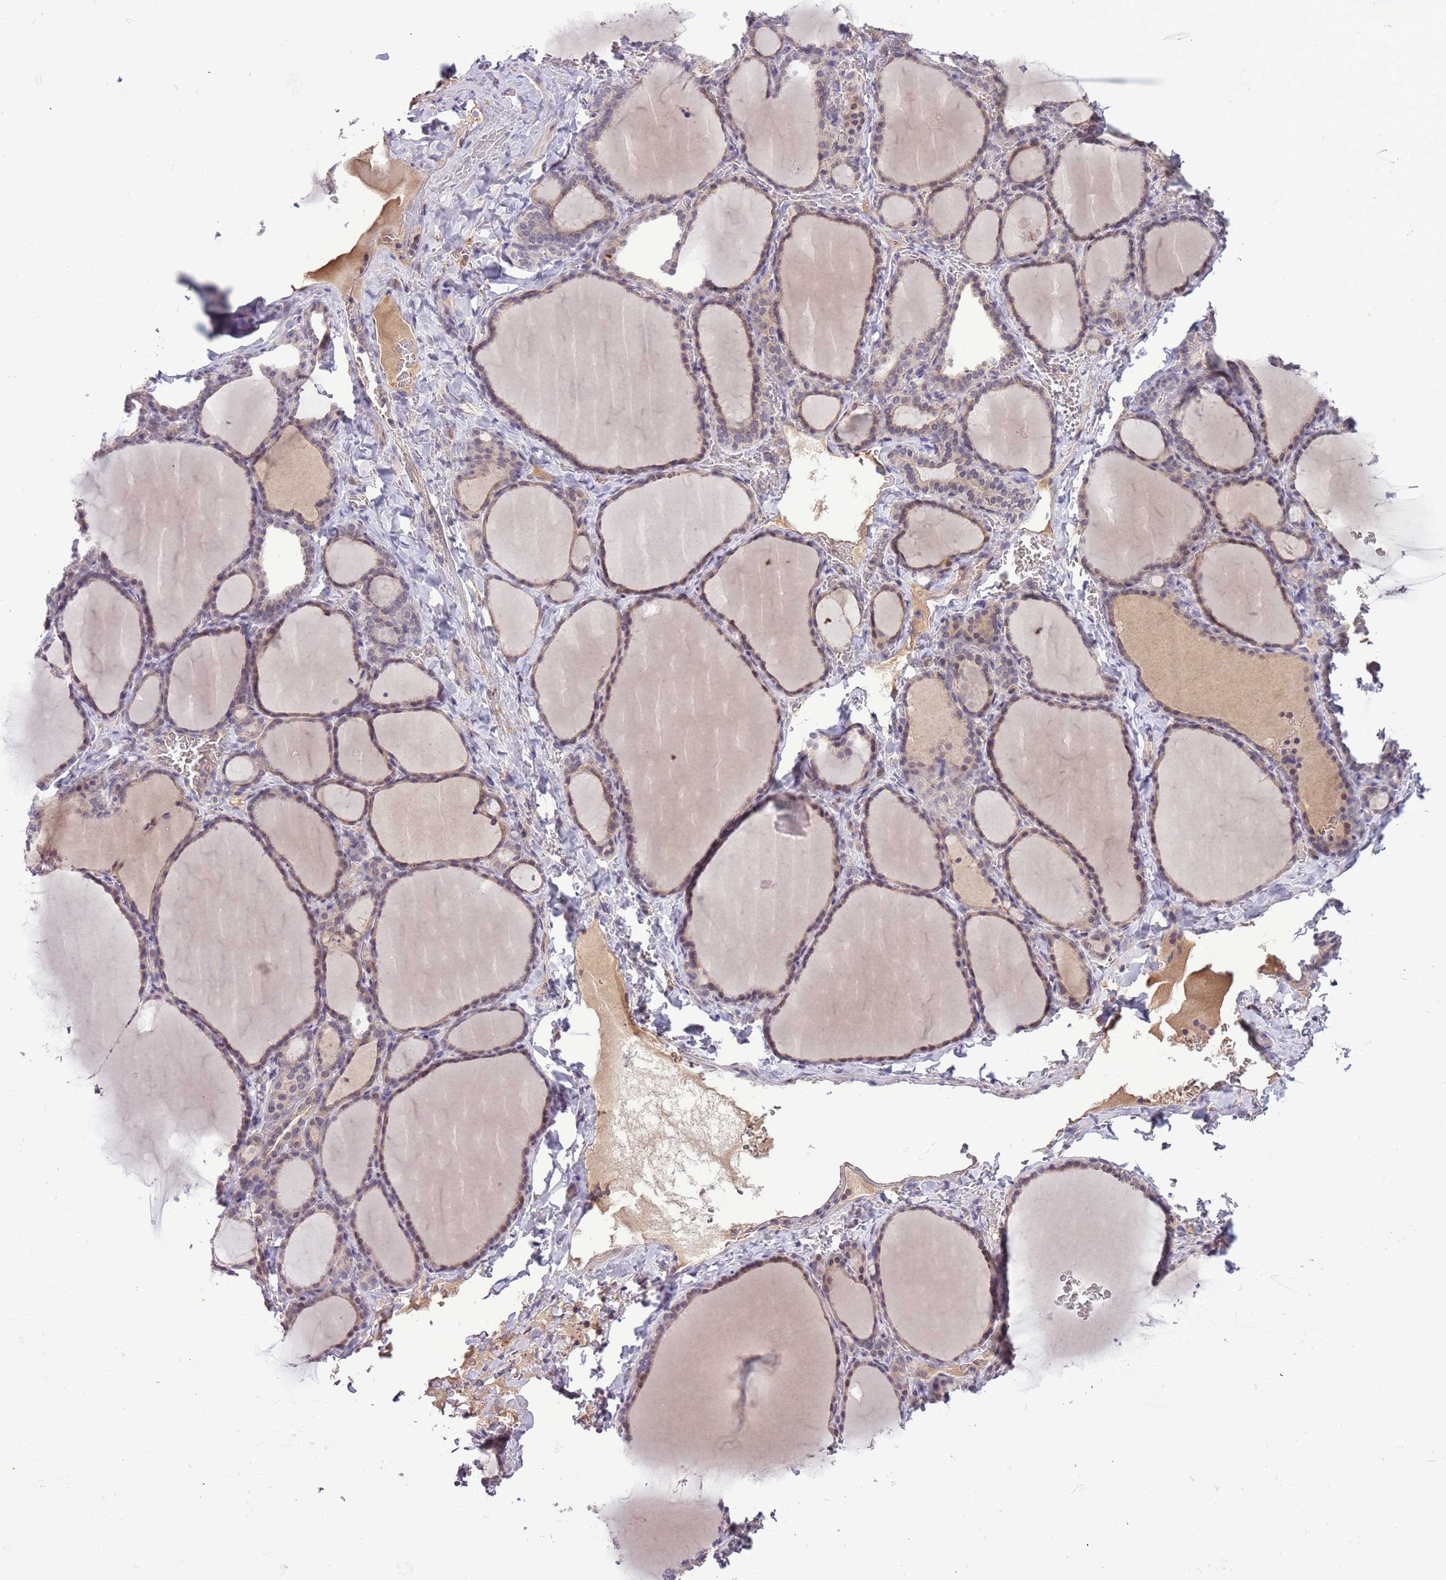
{"staining": {"intensity": "weak", "quantity": ">75%", "location": "cytoplasmic/membranous"}, "tissue": "thyroid gland", "cell_type": "Glandular cells", "image_type": "normal", "snomed": [{"axis": "morphology", "description": "Normal tissue, NOS"}, {"axis": "topography", "description": "Thyroid gland"}], "caption": "Glandular cells exhibit low levels of weak cytoplasmic/membranous staining in approximately >75% of cells in benign human thyroid gland. (Stains: DAB in brown, nuclei in blue, Microscopy: brightfield microscopy at high magnification).", "gene": "SHROOM3", "patient": {"sex": "female", "age": 39}}